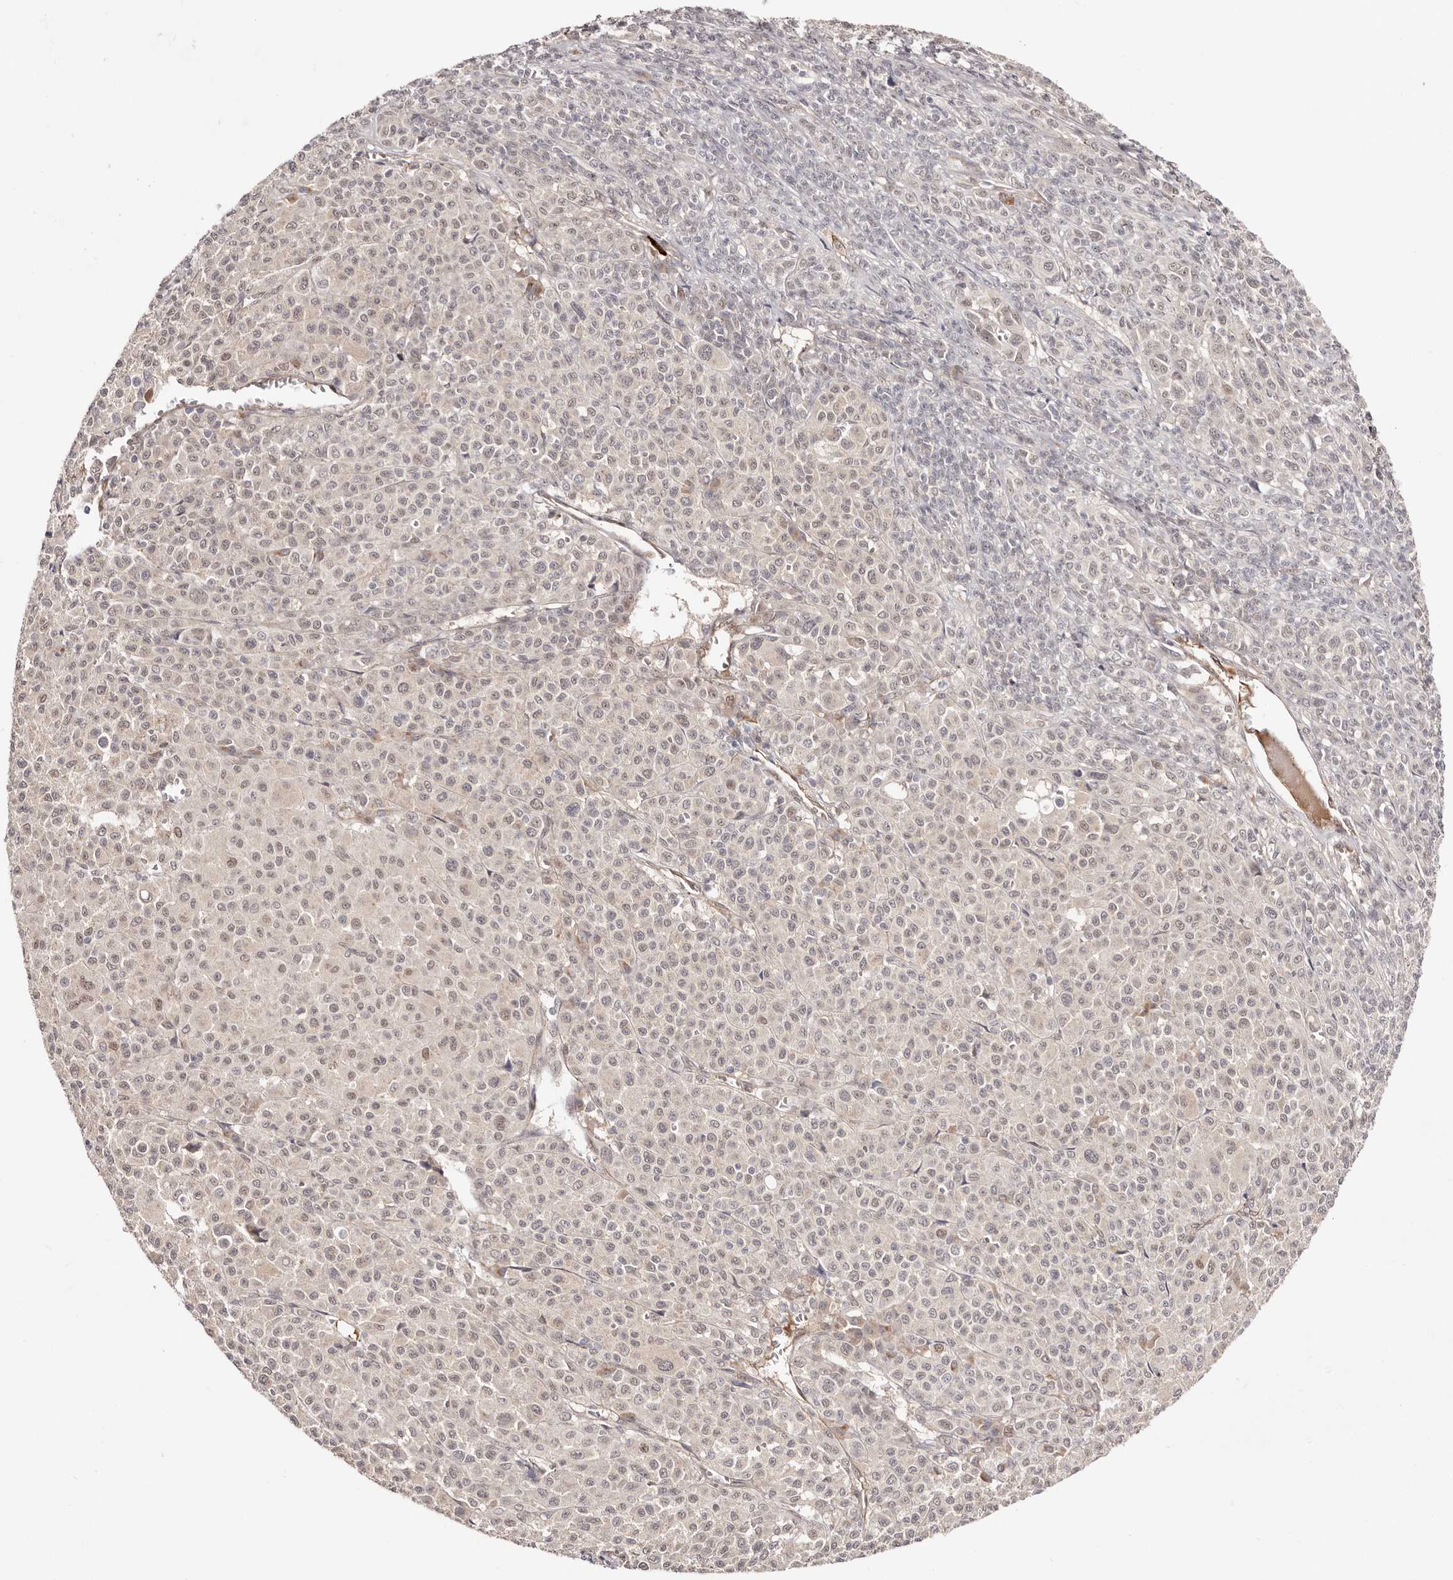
{"staining": {"intensity": "weak", "quantity": "<25%", "location": "nuclear"}, "tissue": "melanoma", "cell_type": "Tumor cells", "image_type": "cancer", "snomed": [{"axis": "morphology", "description": "Malignant melanoma, Metastatic site"}, {"axis": "topography", "description": "Skin"}], "caption": "A histopathology image of malignant melanoma (metastatic site) stained for a protein reveals no brown staining in tumor cells.", "gene": "EGR3", "patient": {"sex": "female", "age": 74}}